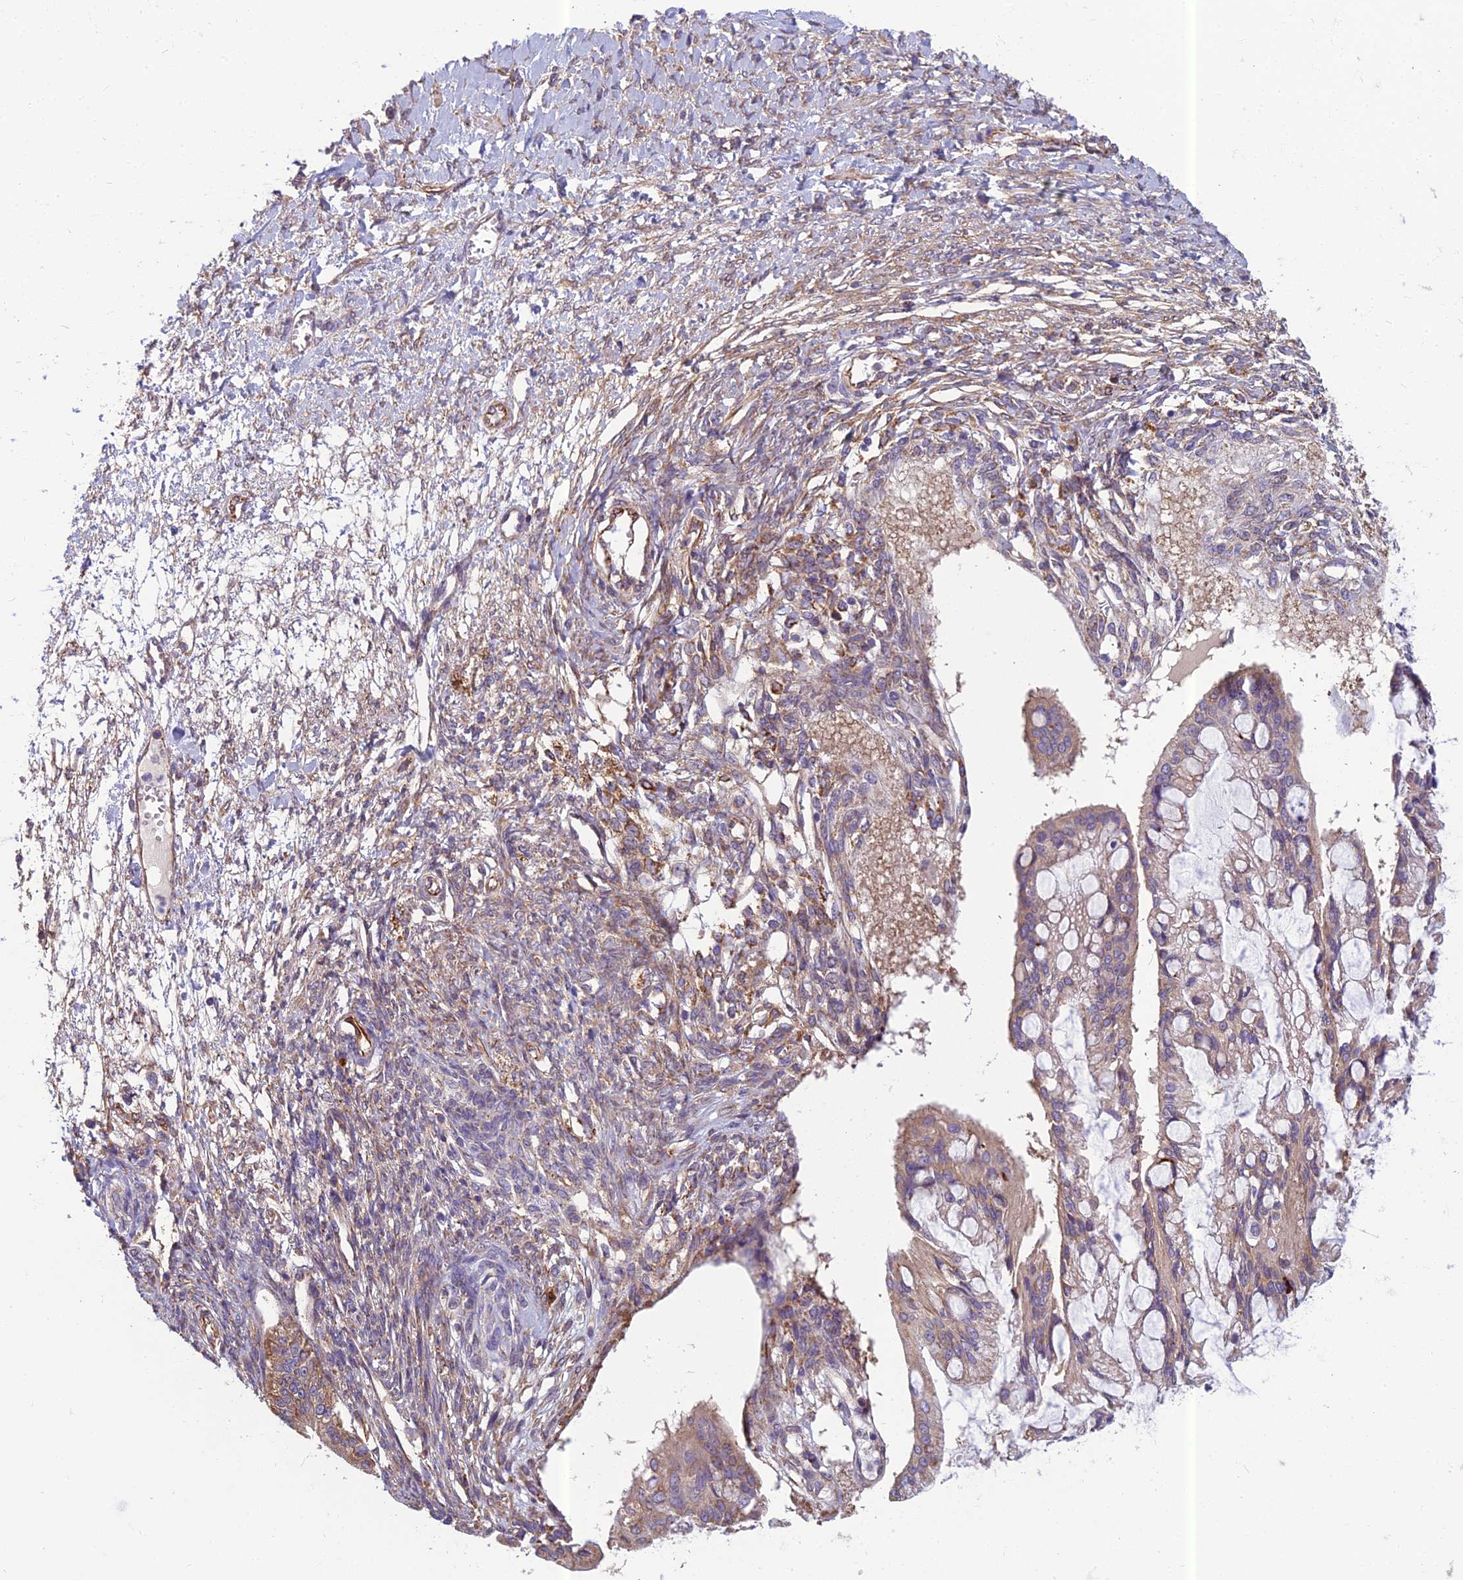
{"staining": {"intensity": "weak", "quantity": "25%-75%", "location": "cytoplasmic/membranous"}, "tissue": "ovarian cancer", "cell_type": "Tumor cells", "image_type": "cancer", "snomed": [{"axis": "morphology", "description": "Cystadenocarcinoma, mucinous, NOS"}, {"axis": "topography", "description": "Ovary"}], "caption": "DAB (3,3'-diaminobenzidine) immunohistochemical staining of ovarian mucinous cystadenocarcinoma demonstrates weak cytoplasmic/membranous protein positivity in approximately 25%-75% of tumor cells.", "gene": "SPDL1", "patient": {"sex": "female", "age": 73}}